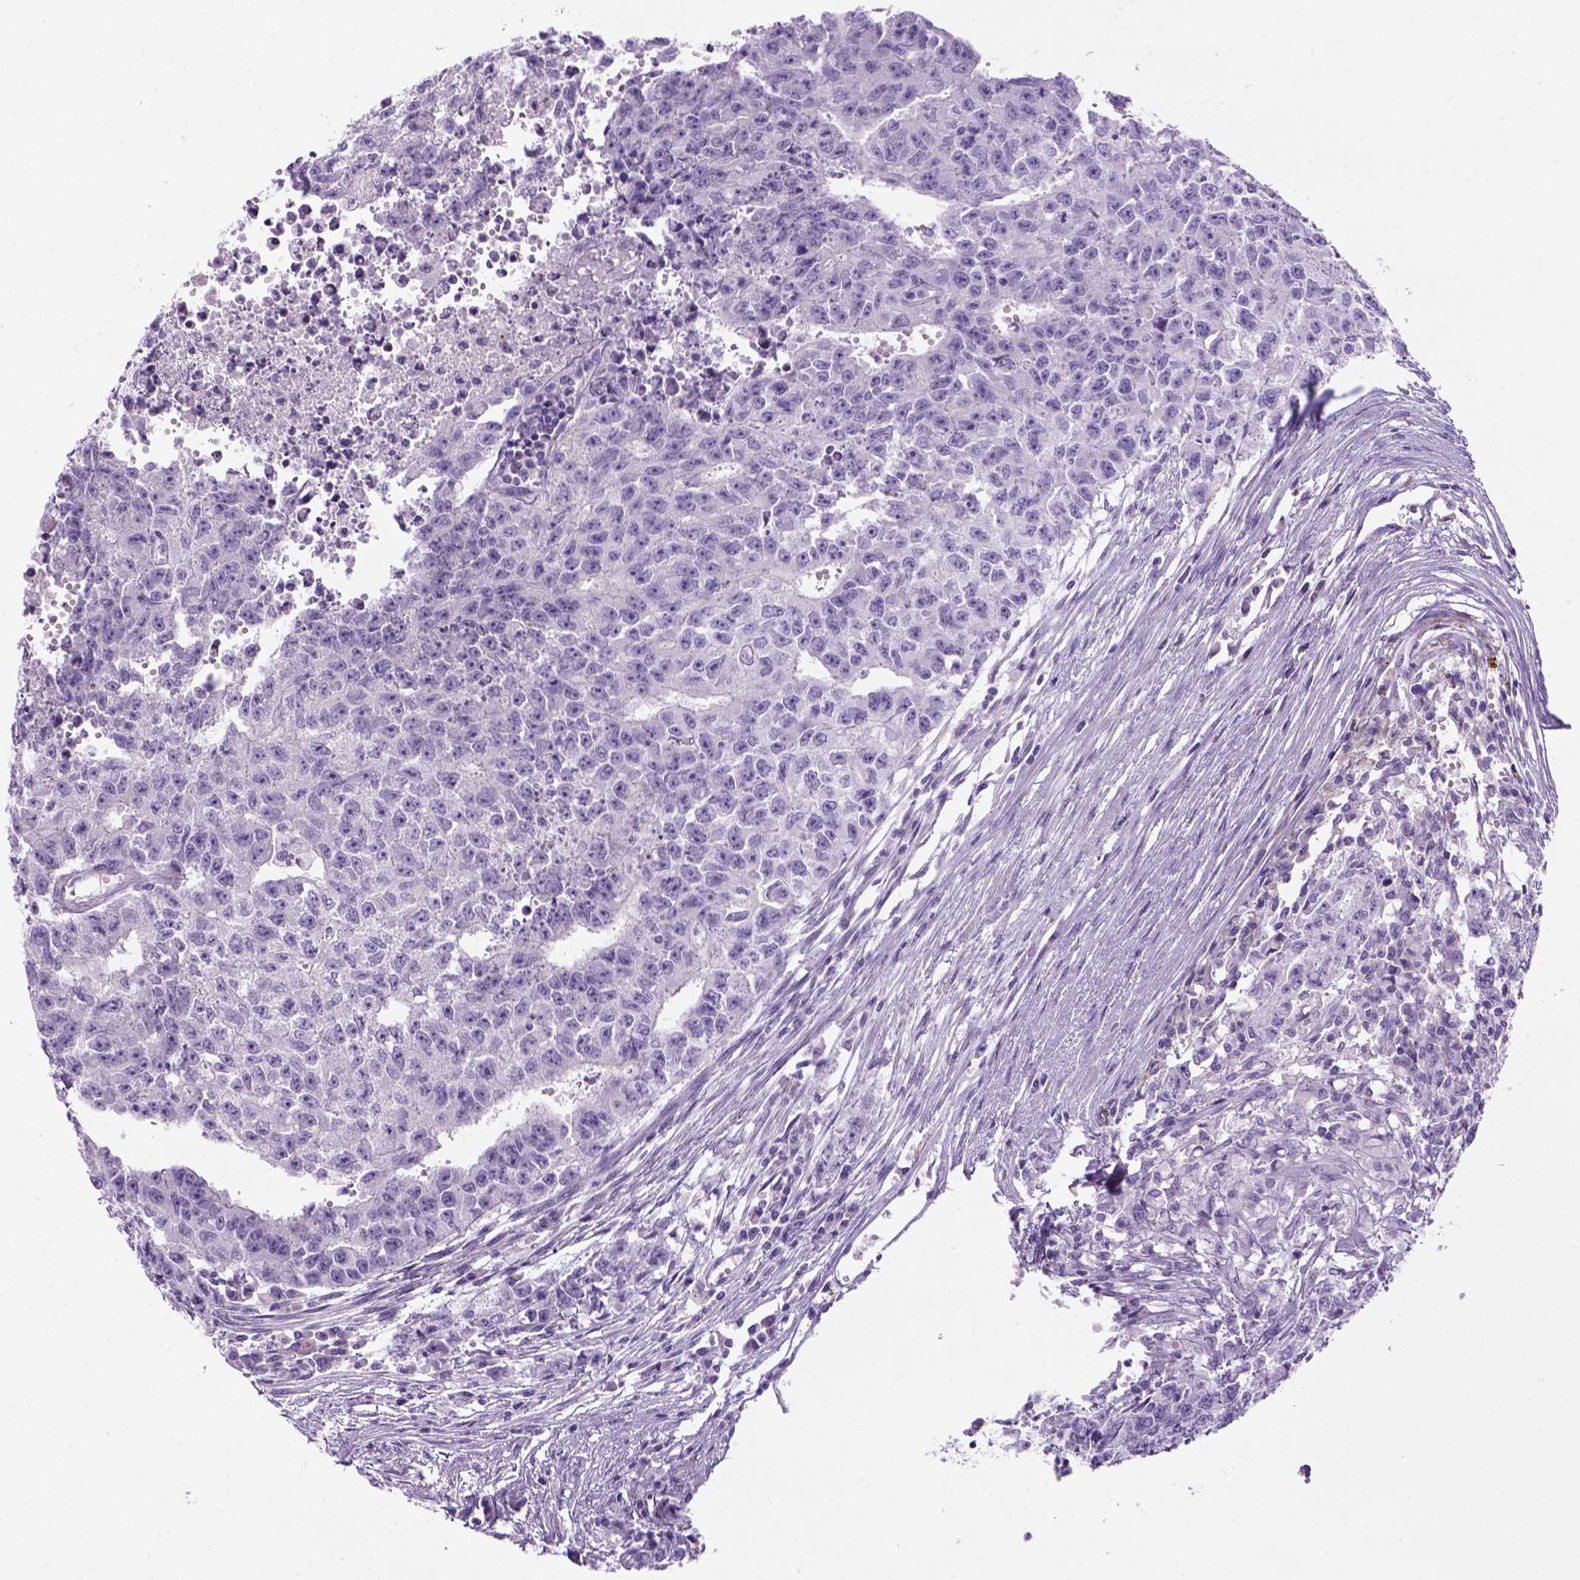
{"staining": {"intensity": "negative", "quantity": "none", "location": "none"}, "tissue": "testis cancer", "cell_type": "Tumor cells", "image_type": "cancer", "snomed": [{"axis": "morphology", "description": "Carcinoma, Embryonal, NOS"}, {"axis": "morphology", "description": "Teratoma, malignant, NOS"}, {"axis": "topography", "description": "Testis"}], "caption": "Embryonal carcinoma (testis) stained for a protein using IHC shows no staining tumor cells.", "gene": "DNAH11", "patient": {"sex": "male", "age": 24}}